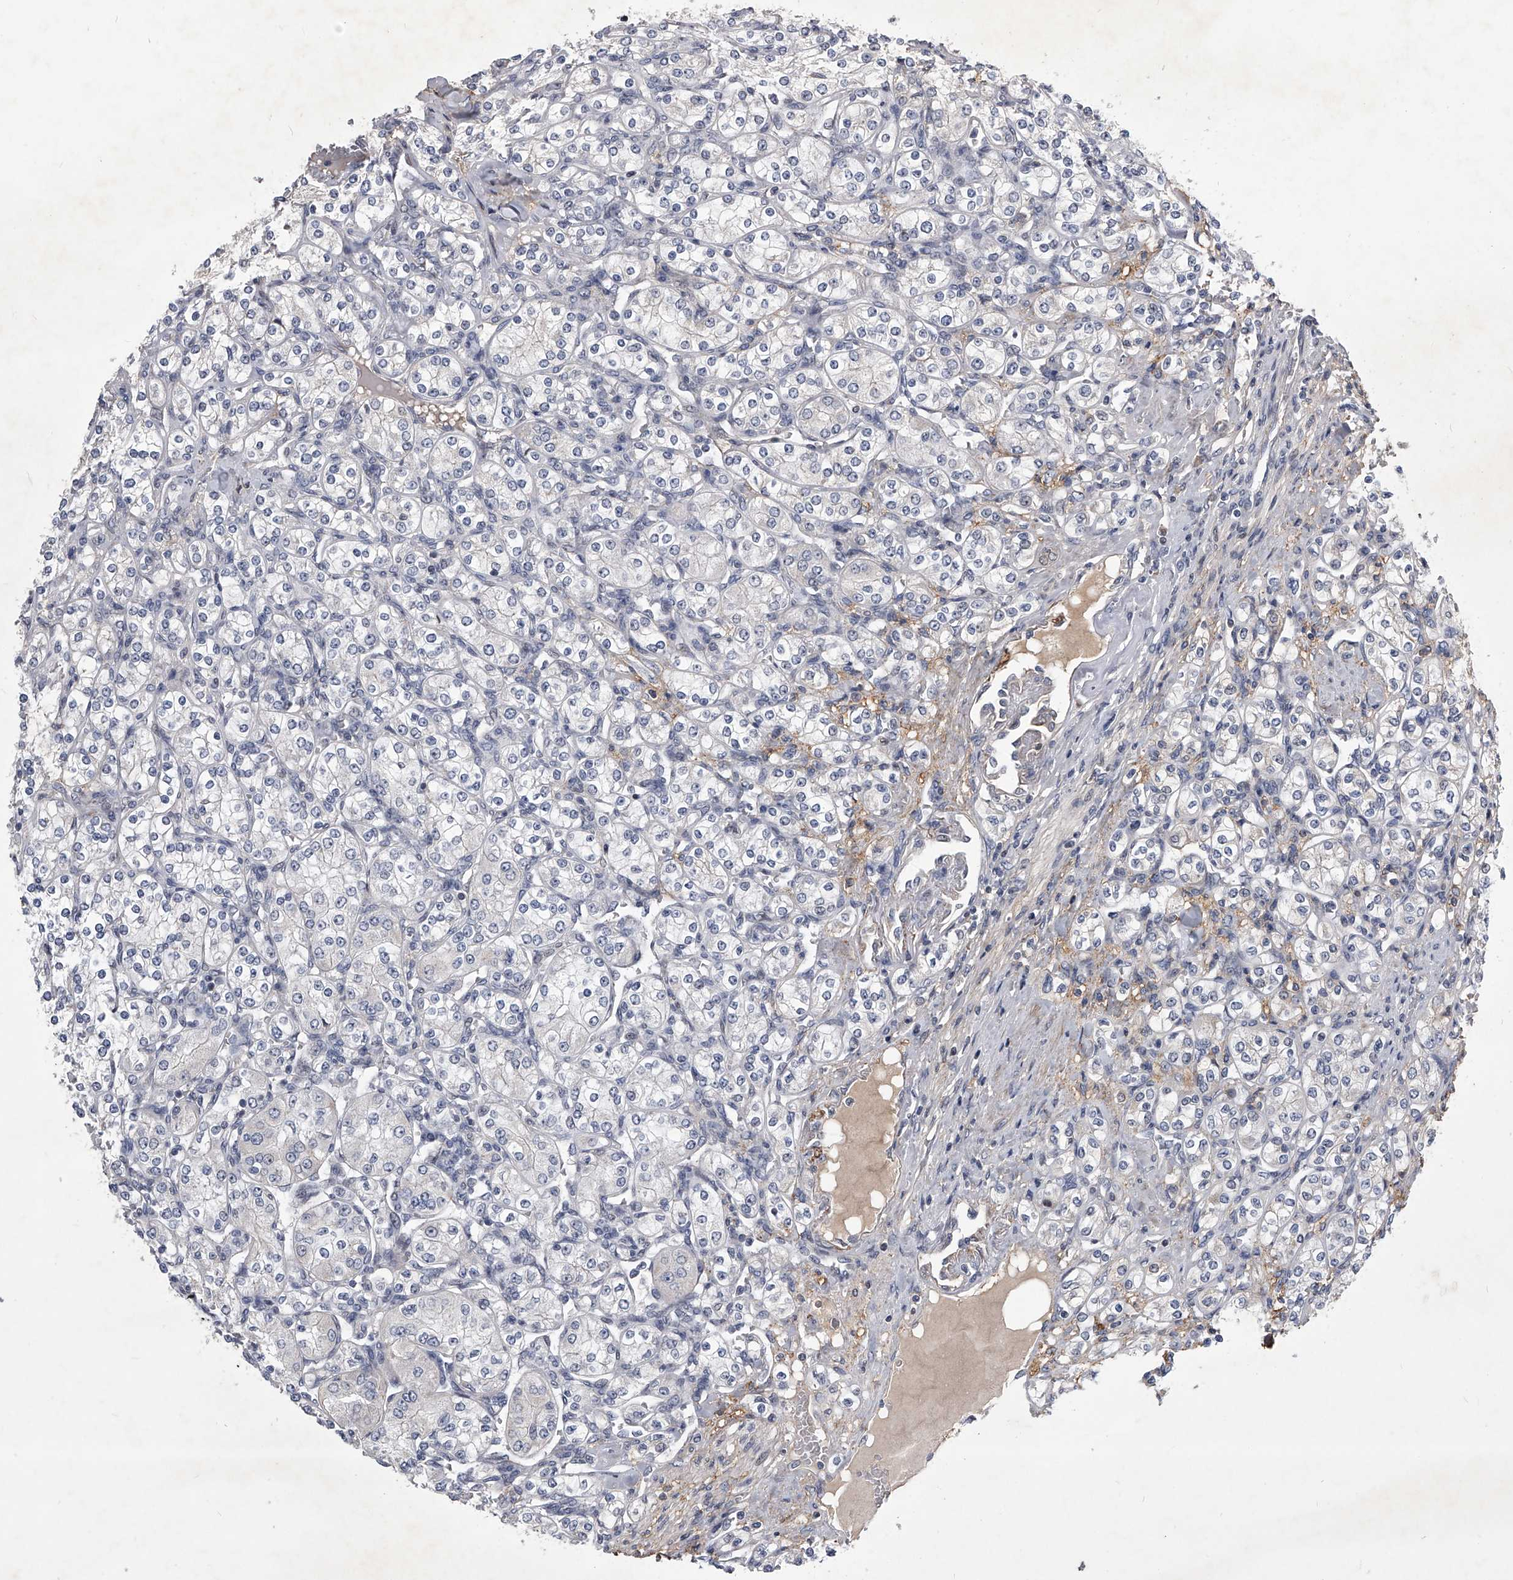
{"staining": {"intensity": "negative", "quantity": "none", "location": "none"}, "tissue": "renal cancer", "cell_type": "Tumor cells", "image_type": "cancer", "snomed": [{"axis": "morphology", "description": "Adenocarcinoma, NOS"}, {"axis": "topography", "description": "Kidney"}], "caption": "A high-resolution histopathology image shows IHC staining of adenocarcinoma (renal), which shows no significant staining in tumor cells. (DAB immunohistochemistry with hematoxylin counter stain).", "gene": "ZNF76", "patient": {"sex": "male", "age": 77}}